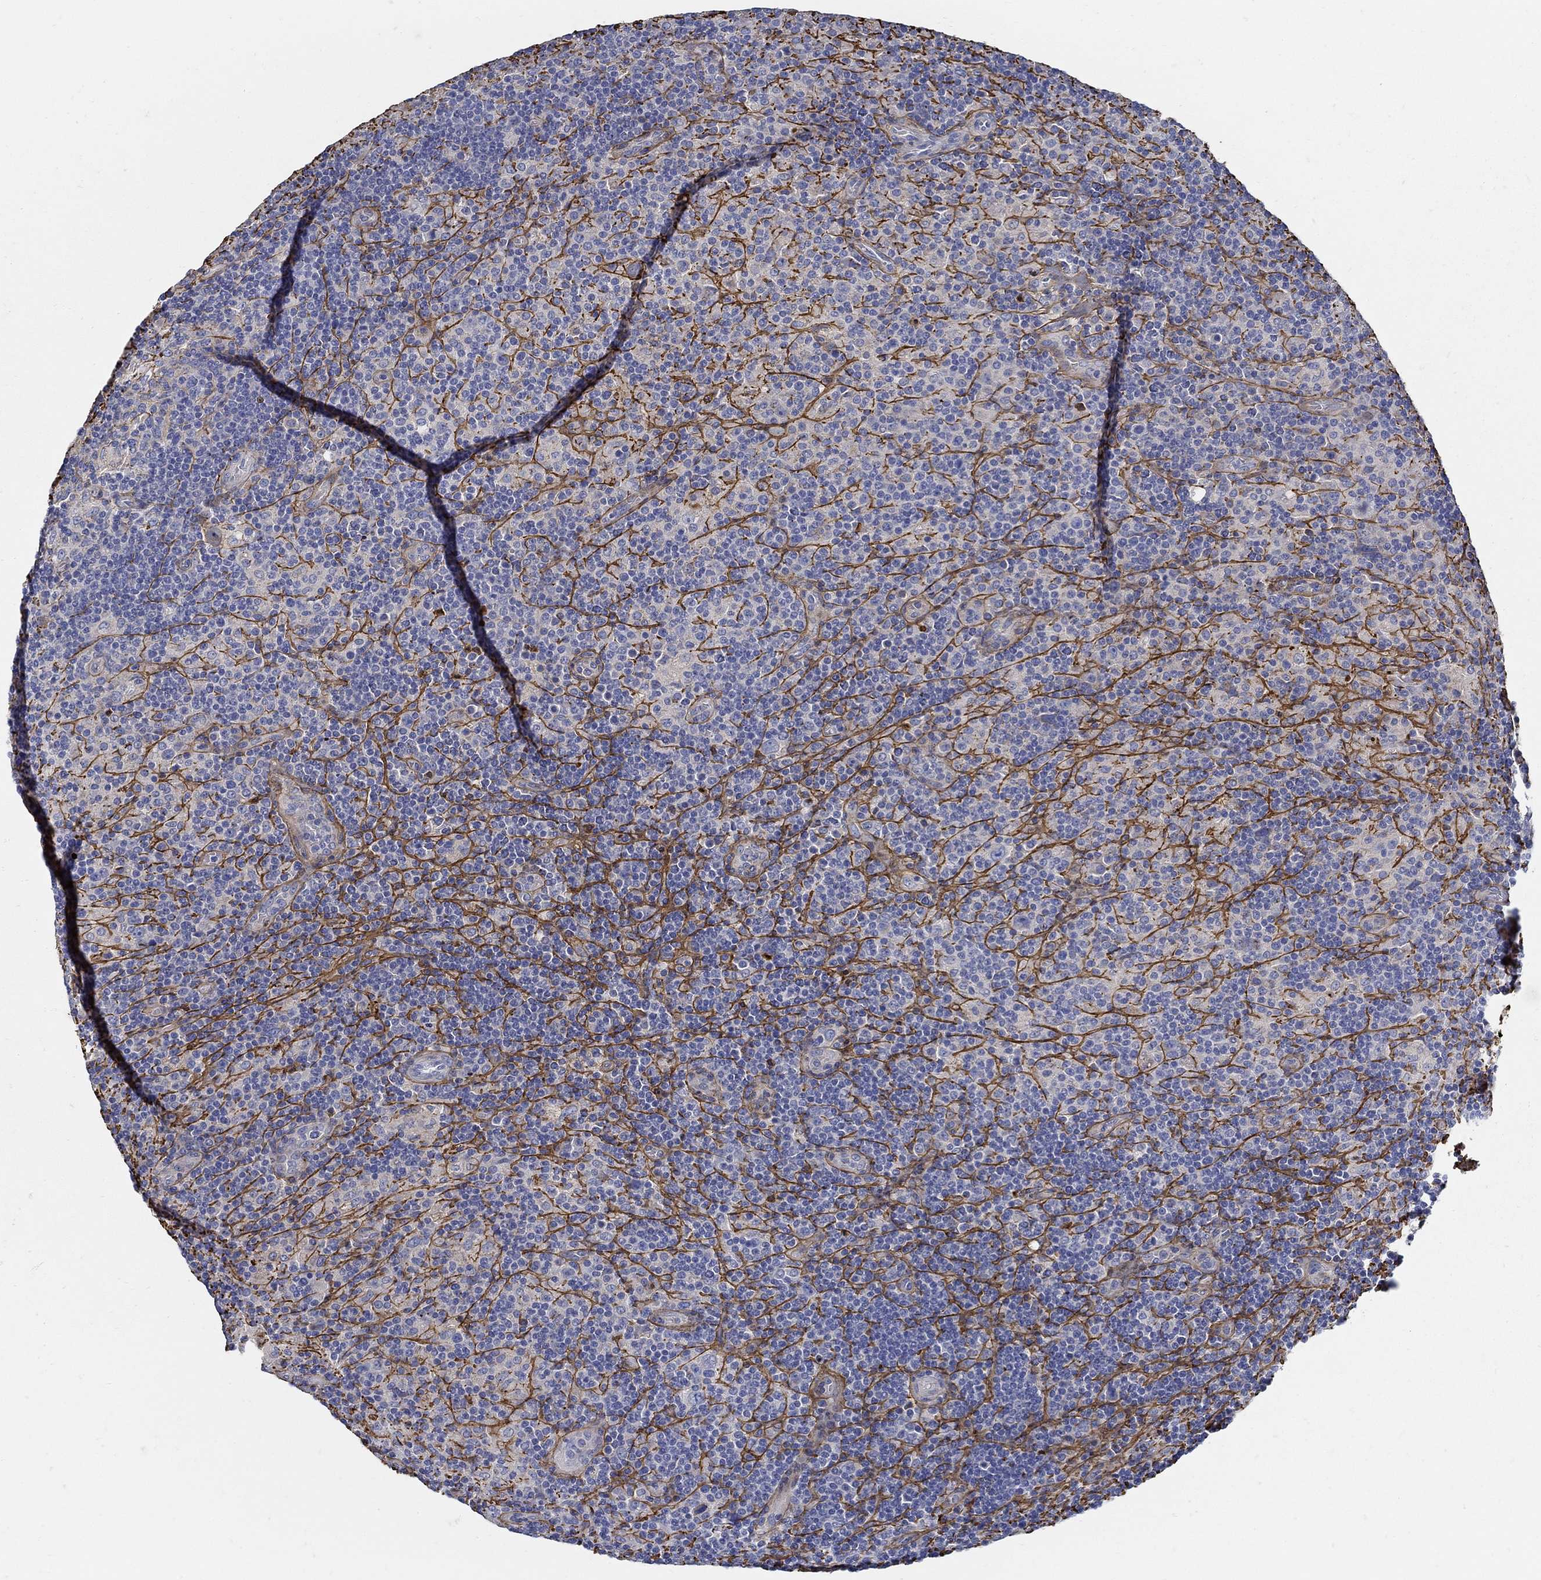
{"staining": {"intensity": "negative", "quantity": "none", "location": "none"}, "tissue": "lymphoma", "cell_type": "Tumor cells", "image_type": "cancer", "snomed": [{"axis": "morphology", "description": "Hodgkin's disease, NOS"}, {"axis": "topography", "description": "Lymph node"}], "caption": "This histopathology image is of lymphoma stained with immunohistochemistry (IHC) to label a protein in brown with the nuclei are counter-stained blue. There is no expression in tumor cells. (DAB (3,3'-diaminobenzidine) immunohistochemistry (IHC) with hematoxylin counter stain).", "gene": "TGFBI", "patient": {"sex": "male", "age": 70}}